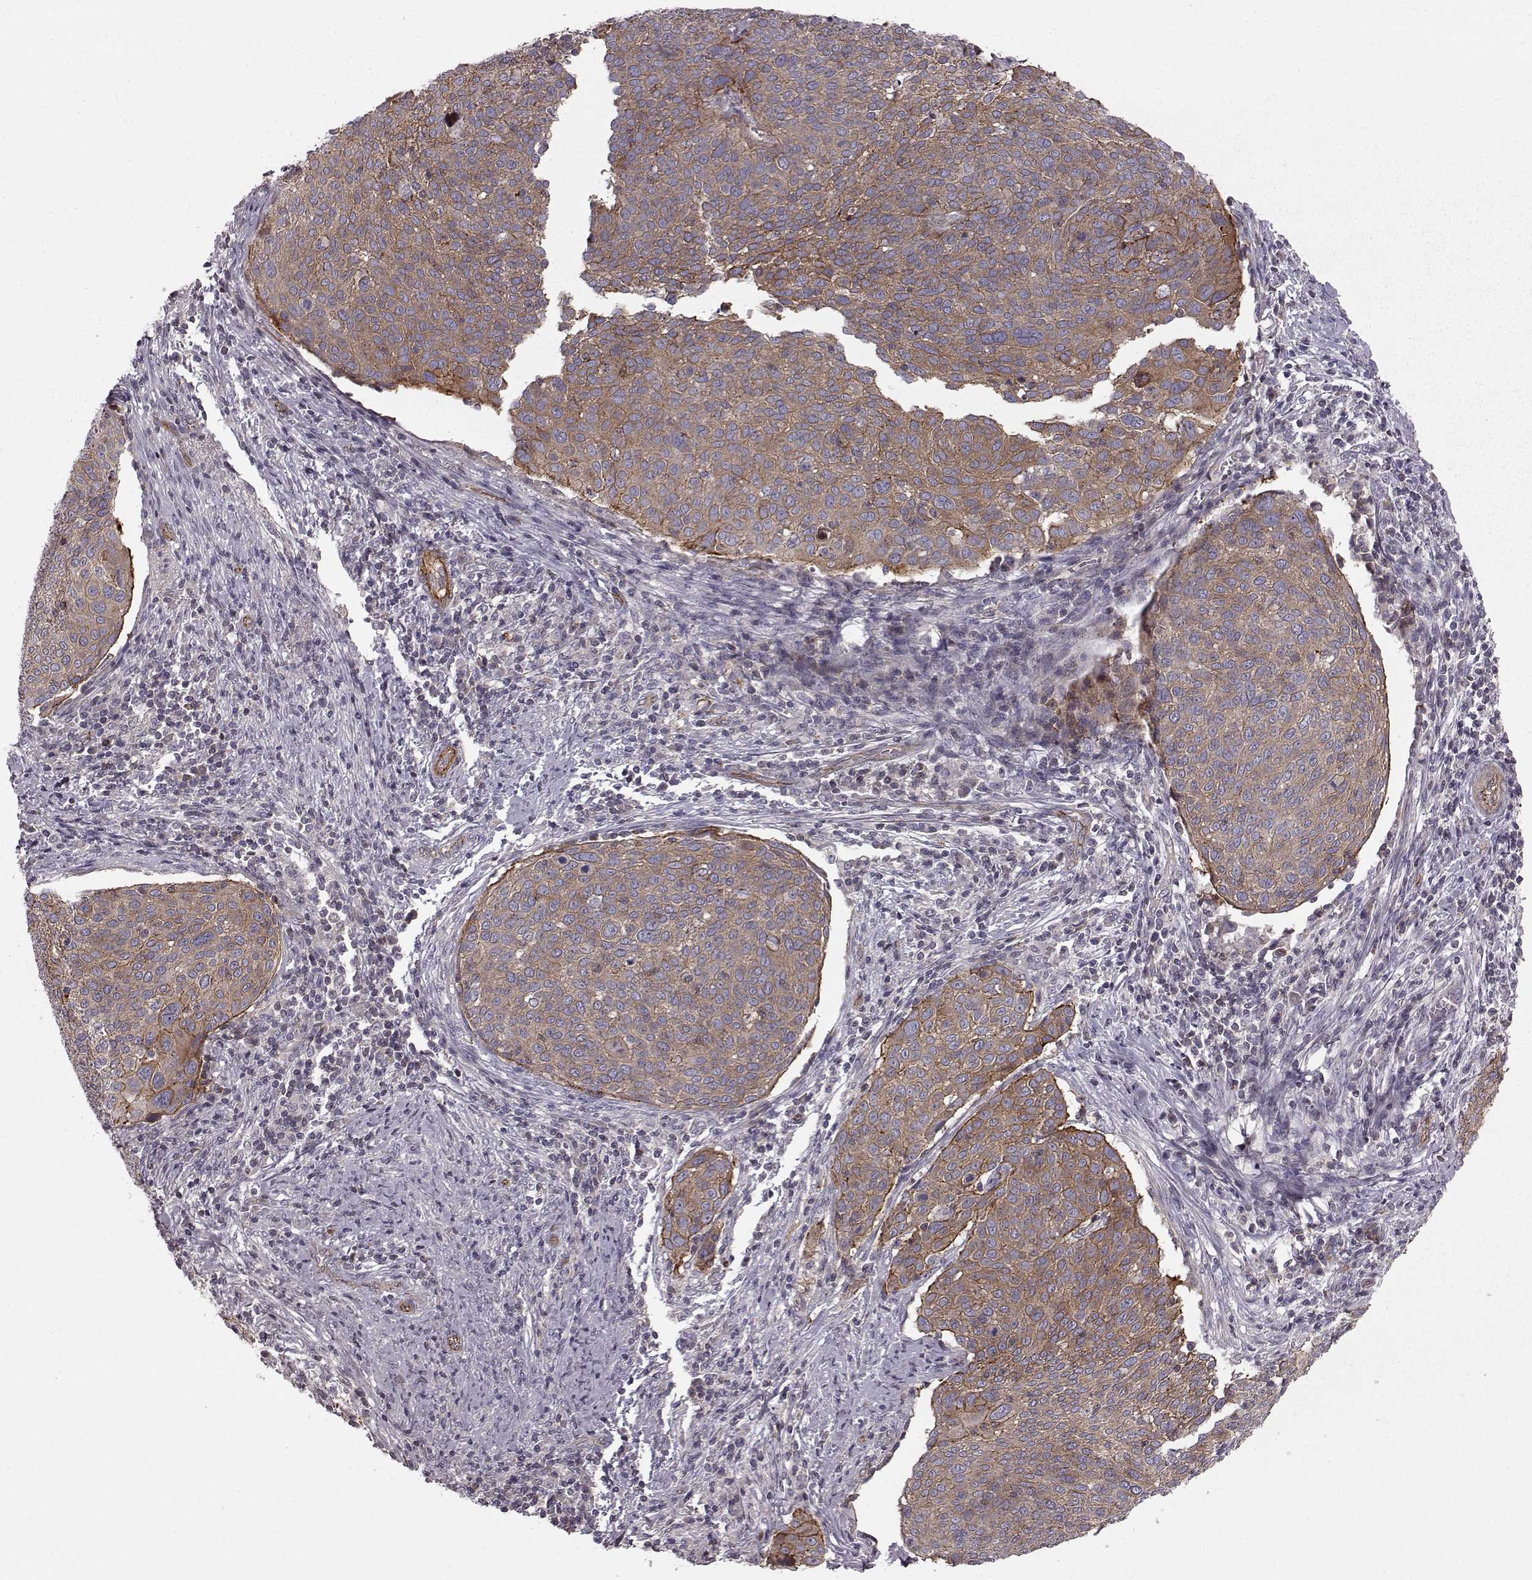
{"staining": {"intensity": "weak", "quantity": "25%-75%", "location": "cytoplasmic/membranous"}, "tissue": "cervical cancer", "cell_type": "Tumor cells", "image_type": "cancer", "snomed": [{"axis": "morphology", "description": "Squamous cell carcinoma, NOS"}, {"axis": "topography", "description": "Cervix"}], "caption": "Human cervical cancer stained with a brown dye shows weak cytoplasmic/membranous positive staining in about 25%-75% of tumor cells.", "gene": "SLC22A18", "patient": {"sex": "female", "age": 39}}